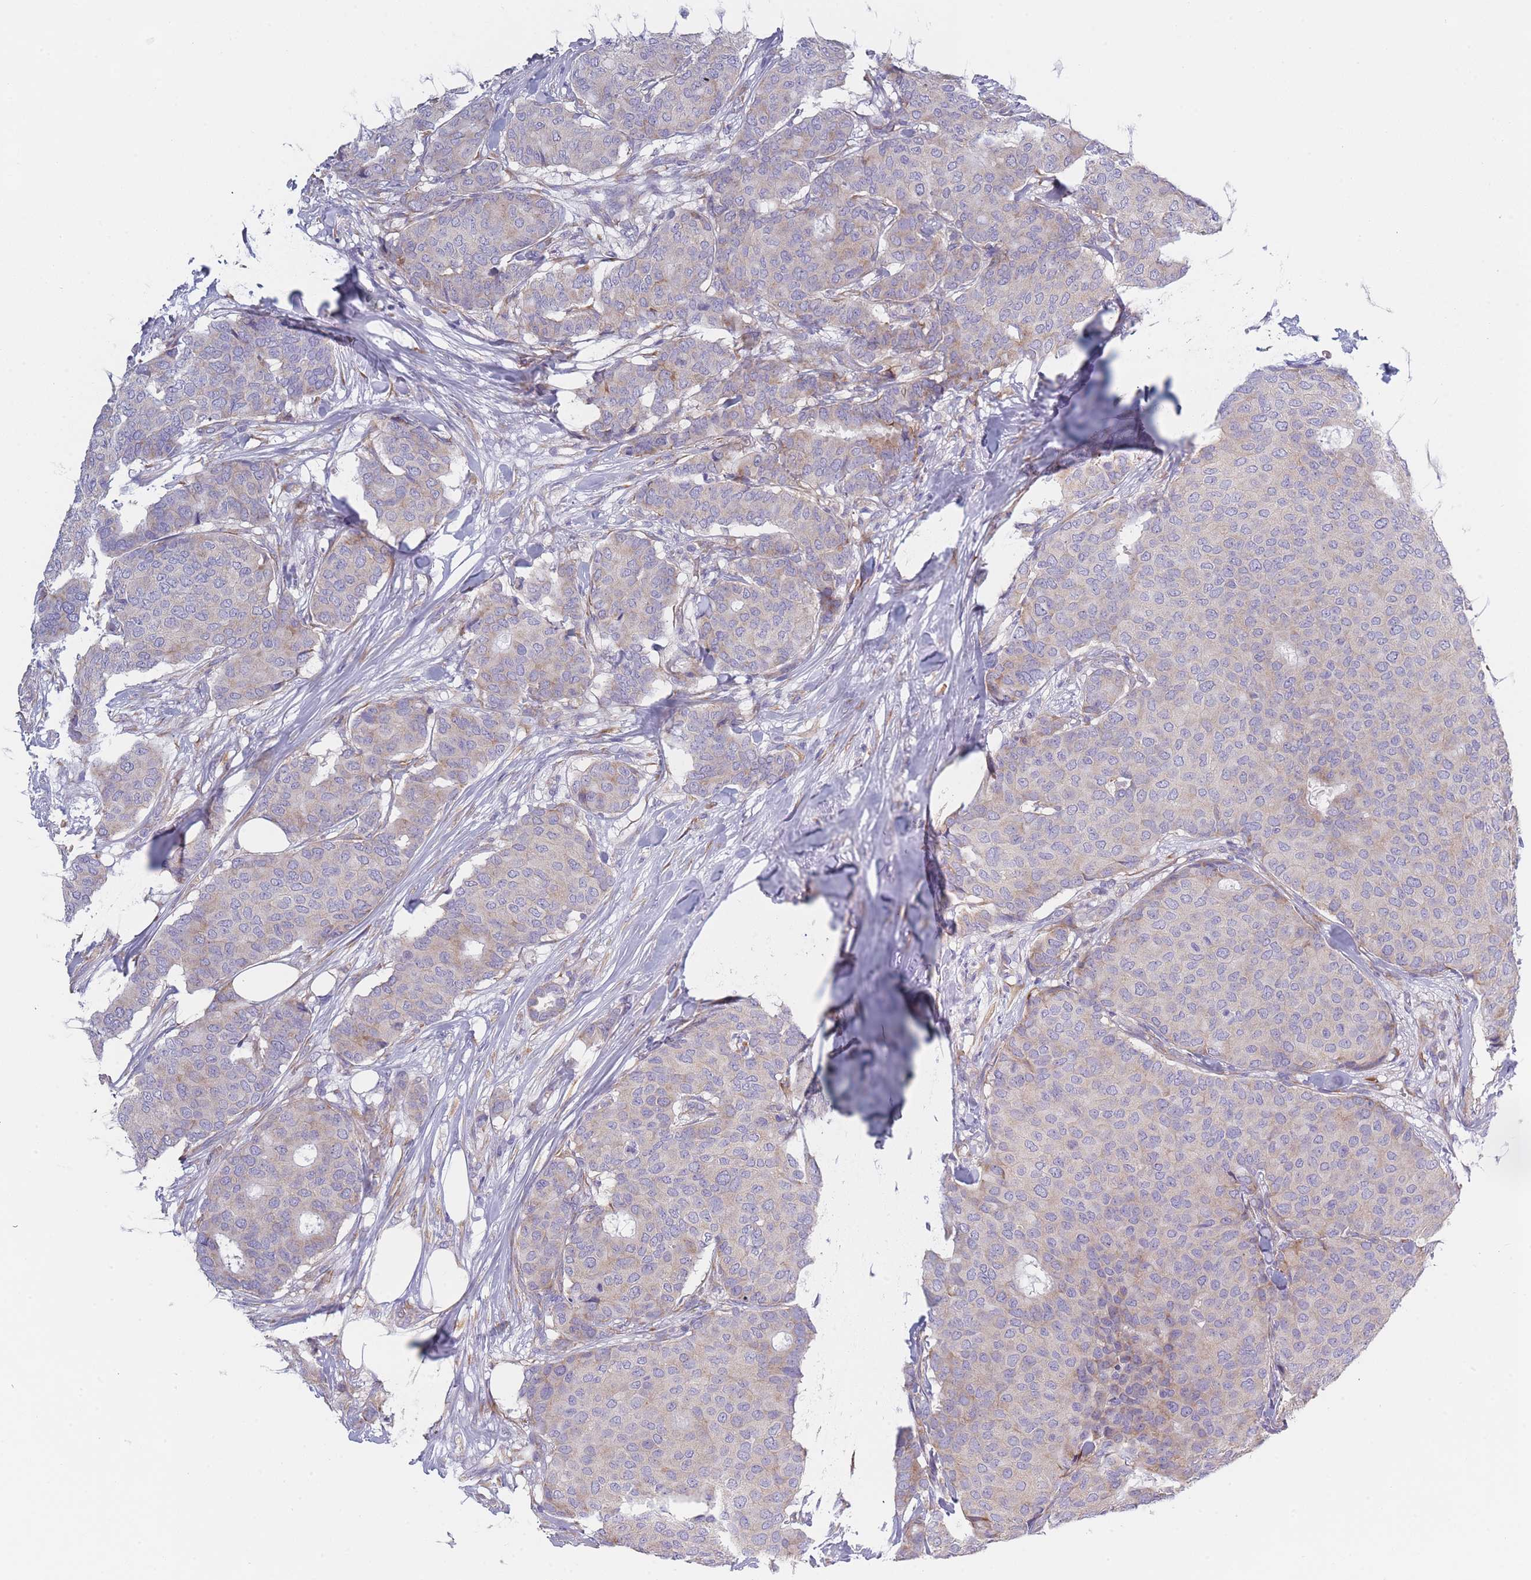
{"staining": {"intensity": "weak", "quantity": "25%-75%", "location": "cytoplasmic/membranous"}, "tissue": "breast cancer", "cell_type": "Tumor cells", "image_type": "cancer", "snomed": [{"axis": "morphology", "description": "Duct carcinoma"}, {"axis": "topography", "description": "Breast"}], "caption": "DAB immunohistochemical staining of human invasive ductal carcinoma (breast) exhibits weak cytoplasmic/membranous protein positivity in about 25%-75% of tumor cells.", "gene": "NDUFAF6", "patient": {"sex": "female", "age": 75}}